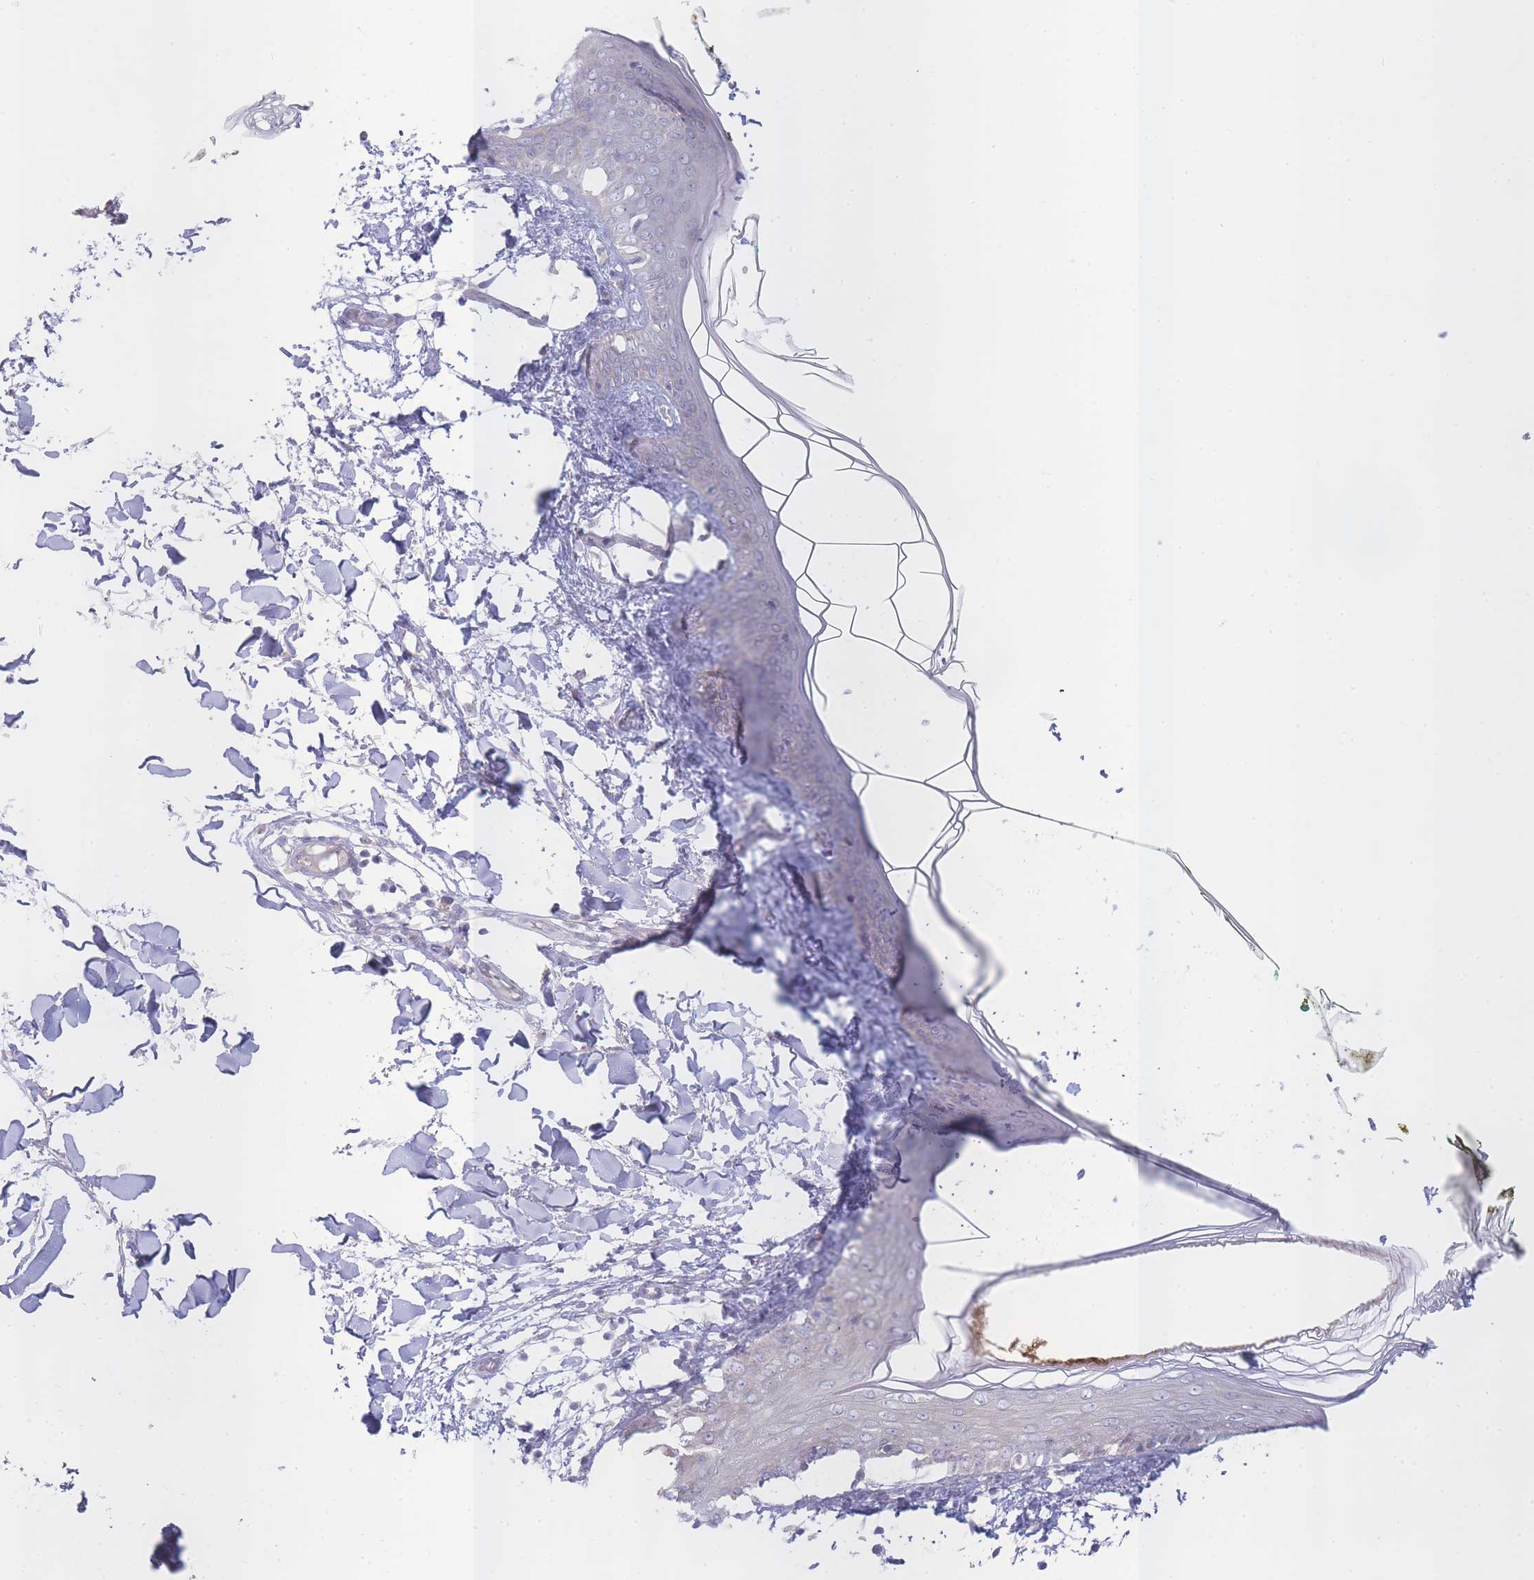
{"staining": {"intensity": "negative", "quantity": "none", "location": "none"}, "tissue": "skin", "cell_type": "Fibroblasts", "image_type": "normal", "snomed": [{"axis": "morphology", "description": "Normal tissue, NOS"}, {"axis": "topography", "description": "Skin"}], "caption": "Immunohistochemistry (IHC) photomicrograph of unremarkable skin: skin stained with DAB exhibits no significant protein expression in fibroblasts.", "gene": "OR5L1", "patient": {"sex": "female", "age": 34}}